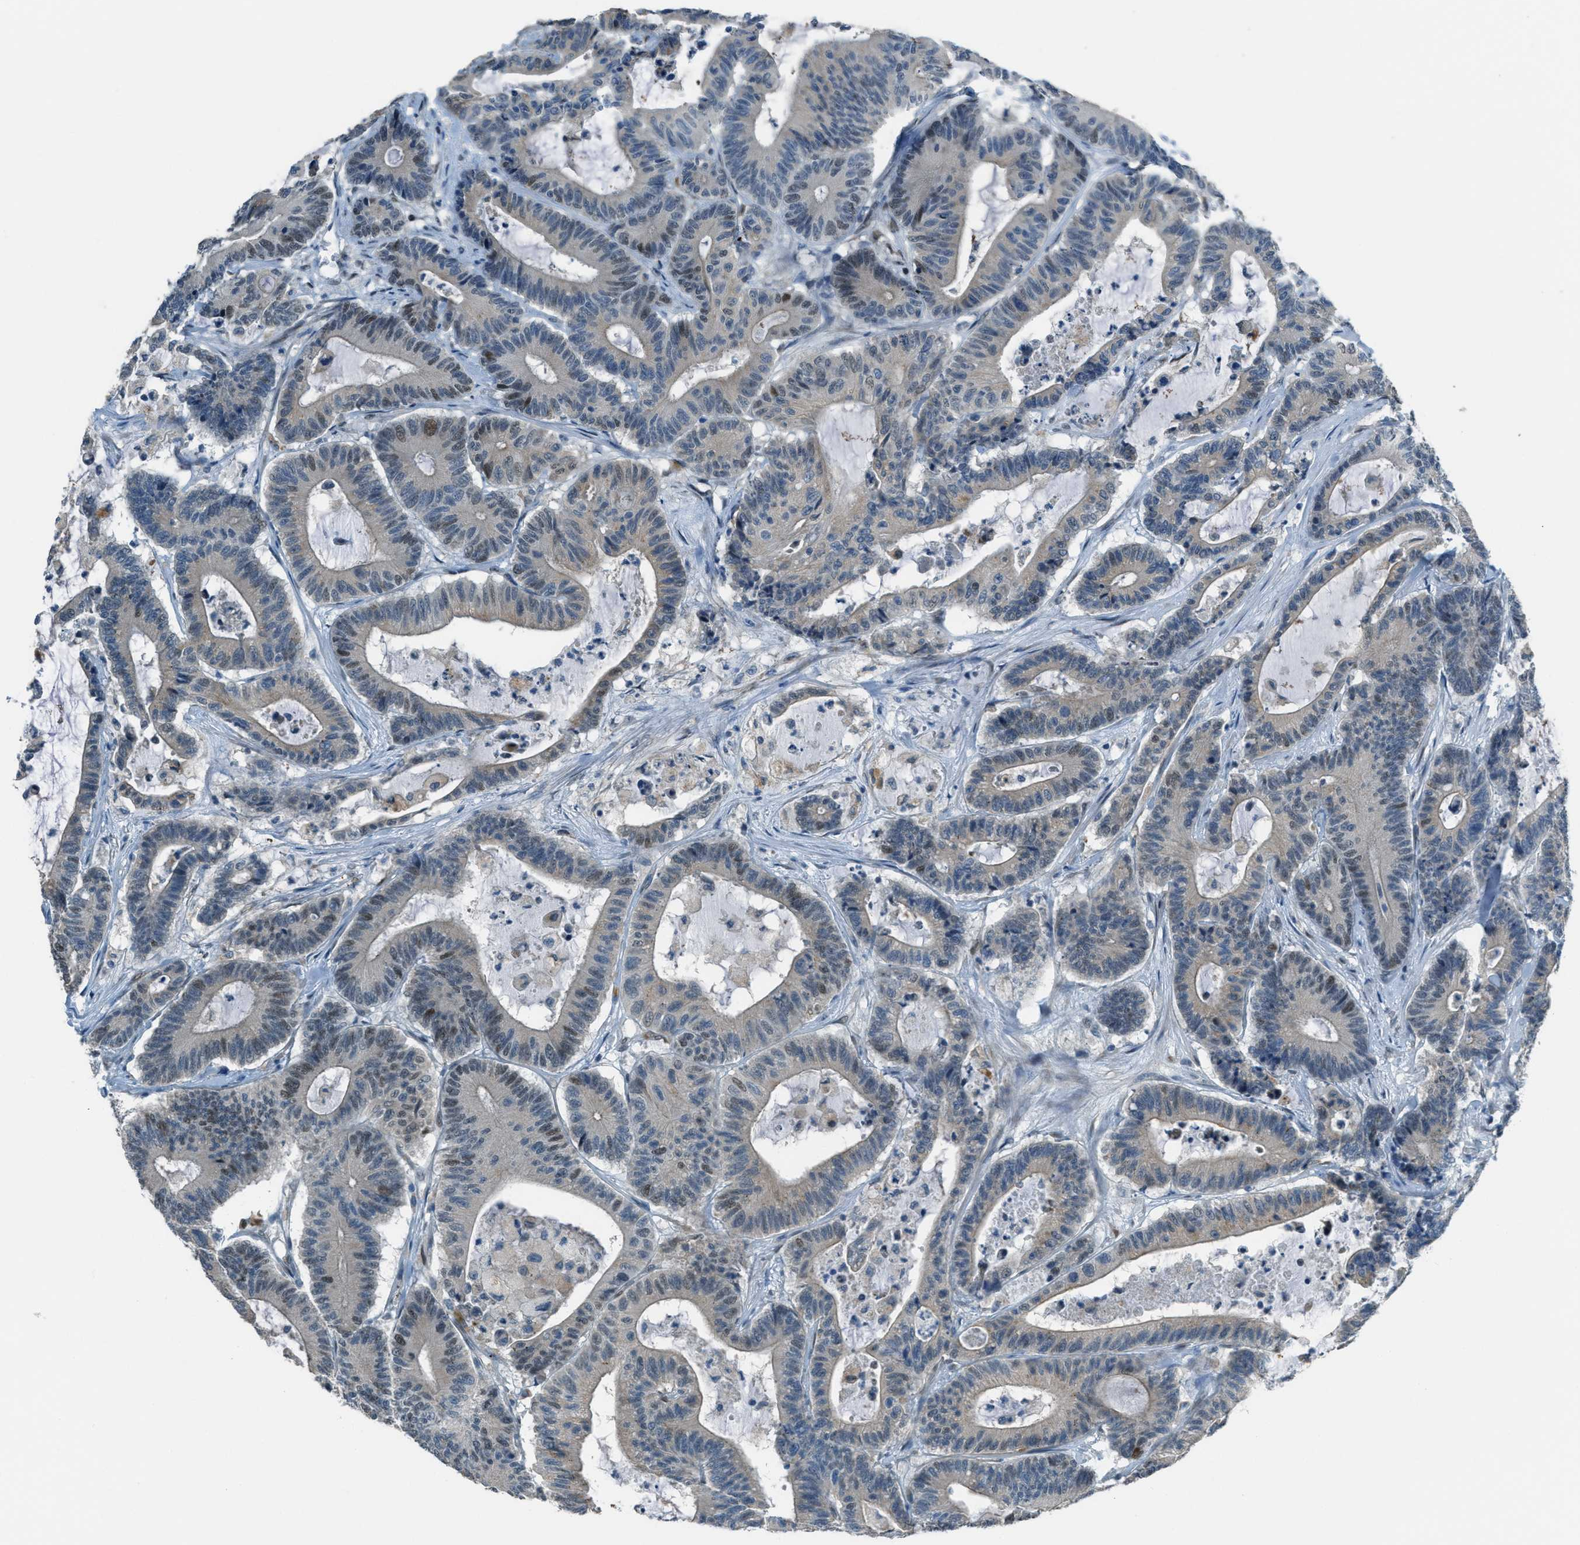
{"staining": {"intensity": "weak", "quantity": "25%-75%", "location": "cytoplasmic/membranous,nuclear"}, "tissue": "colorectal cancer", "cell_type": "Tumor cells", "image_type": "cancer", "snomed": [{"axis": "morphology", "description": "Adenocarcinoma, NOS"}, {"axis": "topography", "description": "Colon"}], "caption": "Colorectal adenocarcinoma was stained to show a protein in brown. There is low levels of weak cytoplasmic/membranous and nuclear staining in about 25%-75% of tumor cells.", "gene": "TCF3", "patient": {"sex": "female", "age": 84}}